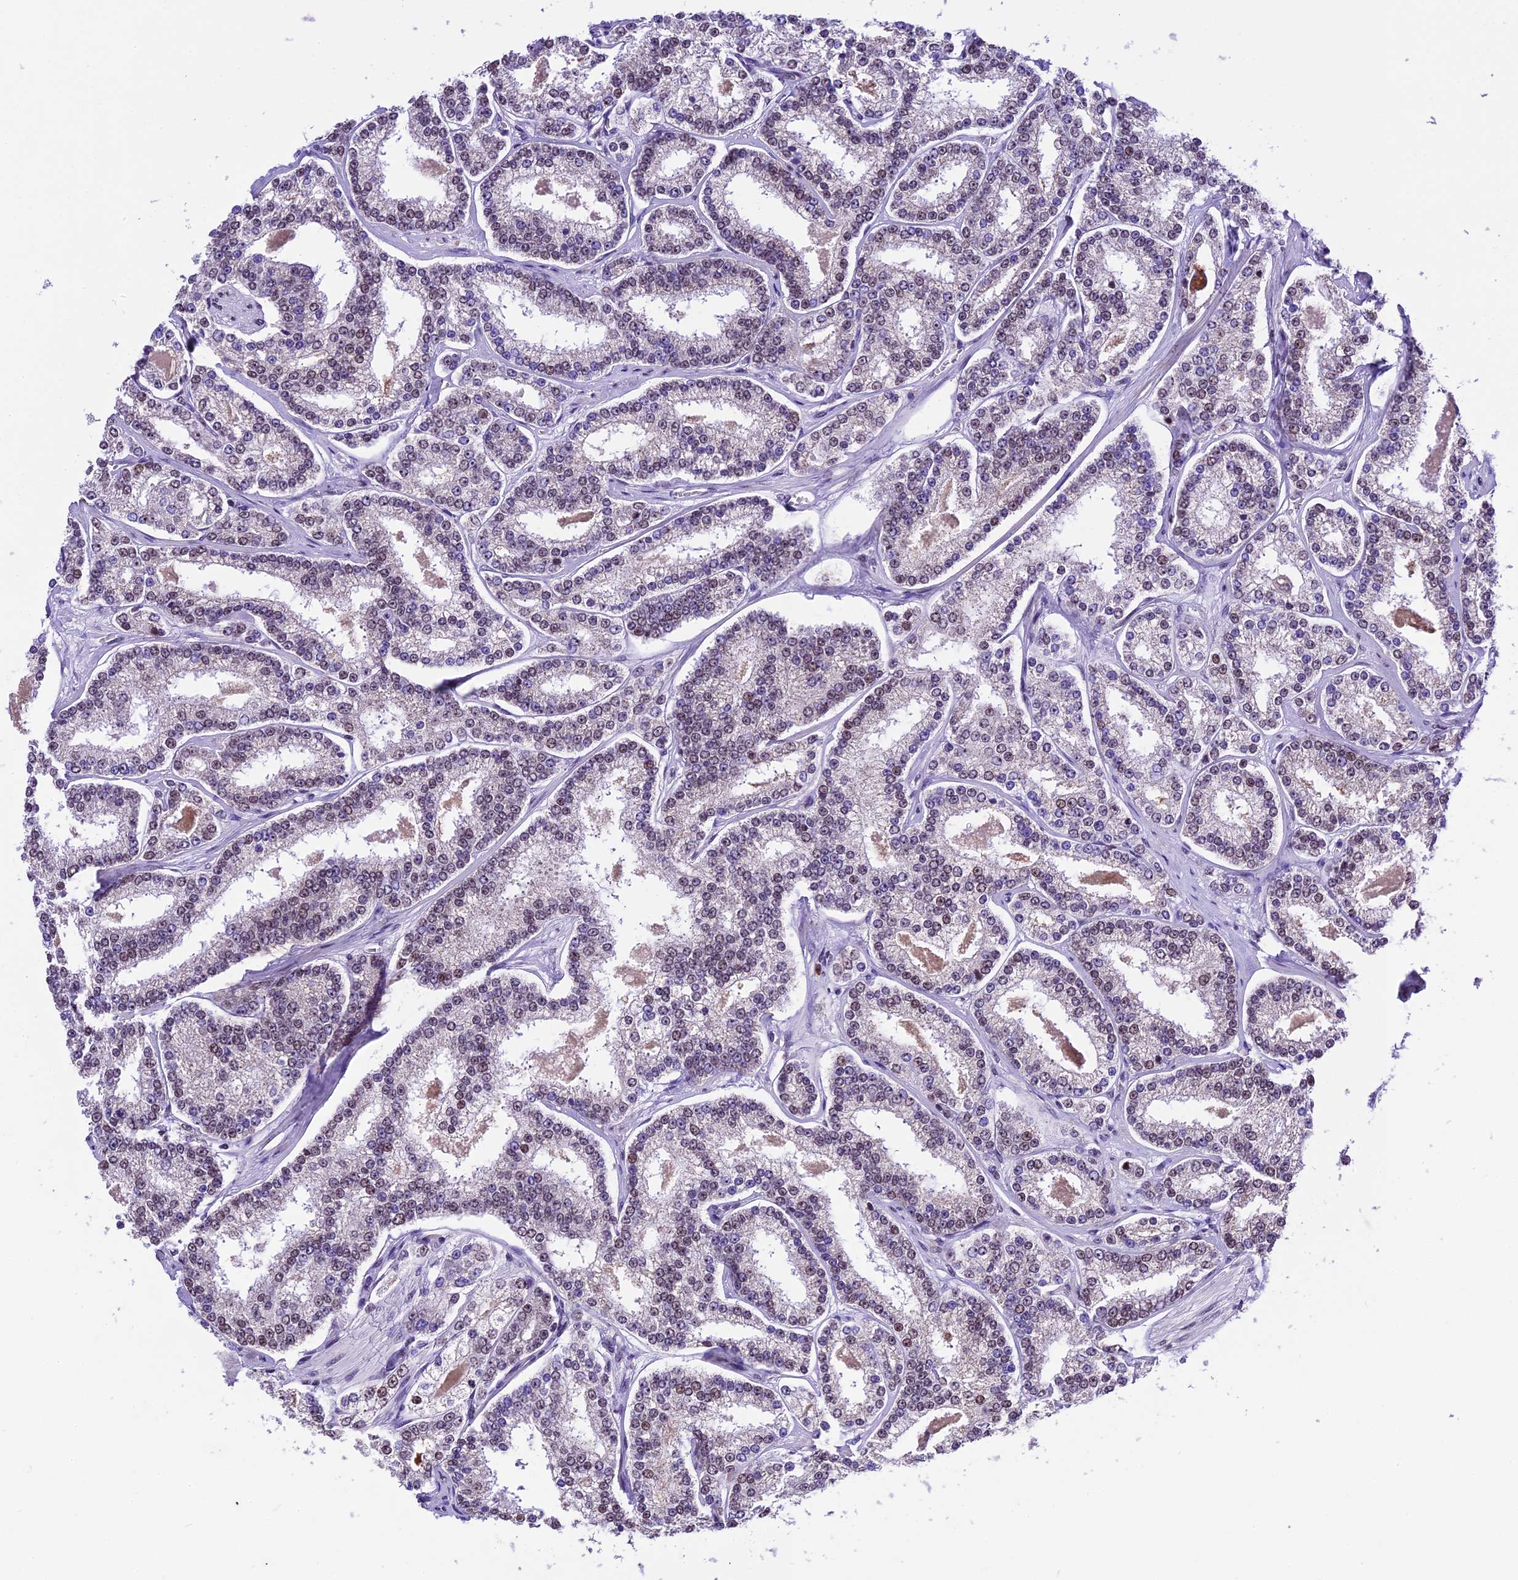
{"staining": {"intensity": "weak", "quantity": "25%-75%", "location": "nuclear"}, "tissue": "prostate cancer", "cell_type": "Tumor cells", "image_type": "cancer", "snomed": [{"axis": "morphology", "description": "Normal tissue, NOS"}, {"axis": "morphology", "description": "Adenocarcinoma, High grade"}, {"axis": "topography", "description": "Prostate"}], "caption": "This photomicrograph exhibits immunohistochemistry staining of prostate cancer (adenocarcinoma (high-grade)), with low weak nuclear staining in approximately 25%-75% of tumor cells.", "gene": "CARS2", "patient": {"sex": "male", "age": 83}}